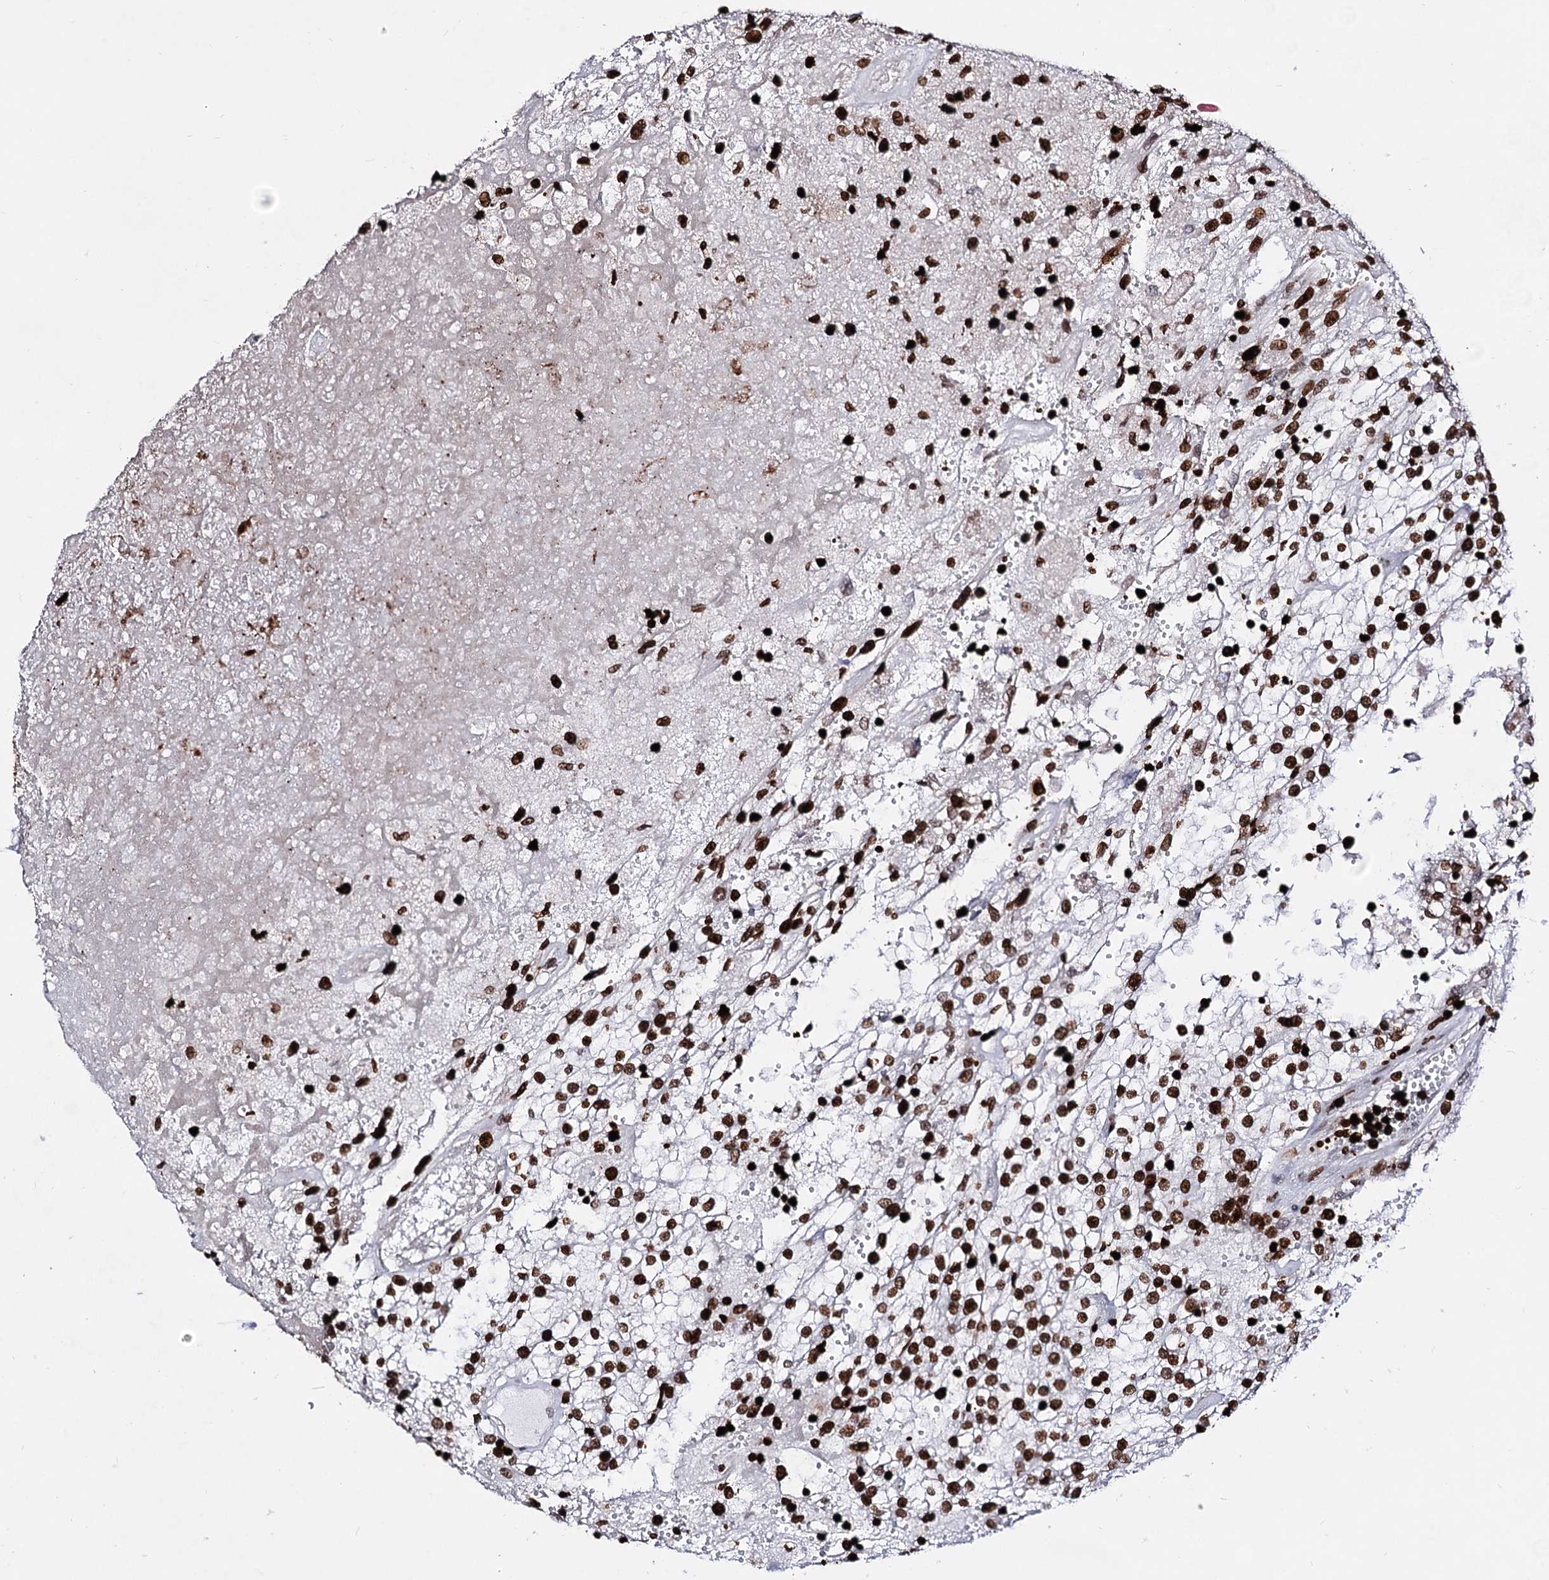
{"staining": {"intensity": "strong", "quantity": ">75%", "location": "nuclear"}, "tissue": "renal cancer", "cell_type": "Tumor cells", "image_type": "cancer", "snomed": [{"axis": "morphology", "description": "Adenocarcinoma, NOS"}, {"axis": "topography", "description": "Kidney"}], "caption": "IHC (DAB) staining of human renal adenocarcinoma displays strong nuclear protein expression in approximately >75% of tumor cells.", "gene": "HMGB2", "patient": {"sex": "female", "age": 52}}